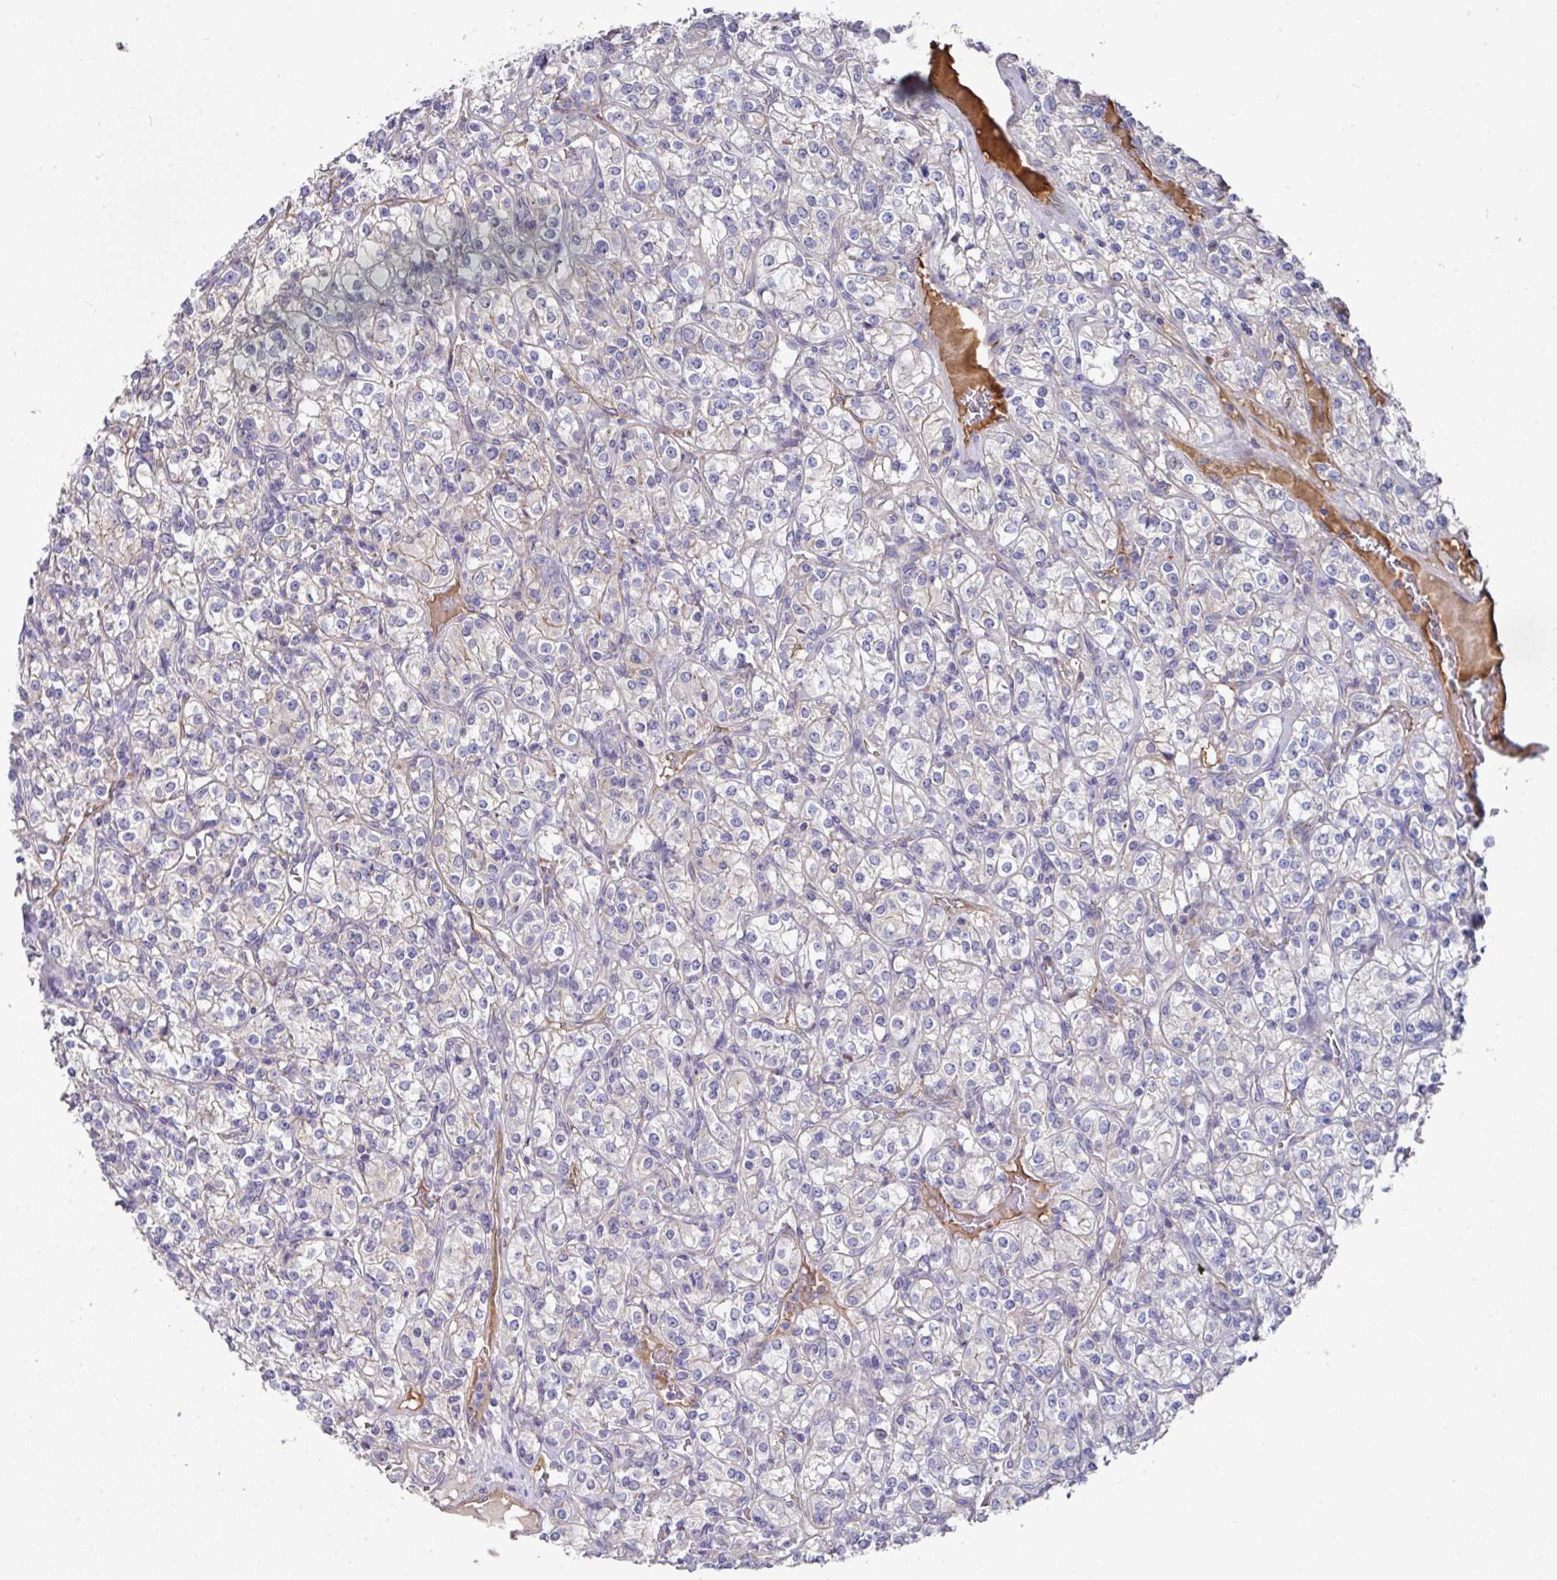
{"staining": {"intensity": "negative", "quantity": "none", "location": "none"}, "tissue": "renal cancer", "cell_type": "Tumor cells", "image_type": "cancer", "snomed": [{"axis": "morphology", "description": "Adenocarcinoma, NOS"}, {"axis": "topography", "description": "Kidney"}], "caption": "An image of renal cancer (adenocarcinoma) stained for a protein displays no brown staining in tumor cells.", "gene": "PRR5", "patient": {"sex": "male", "age": 77}}